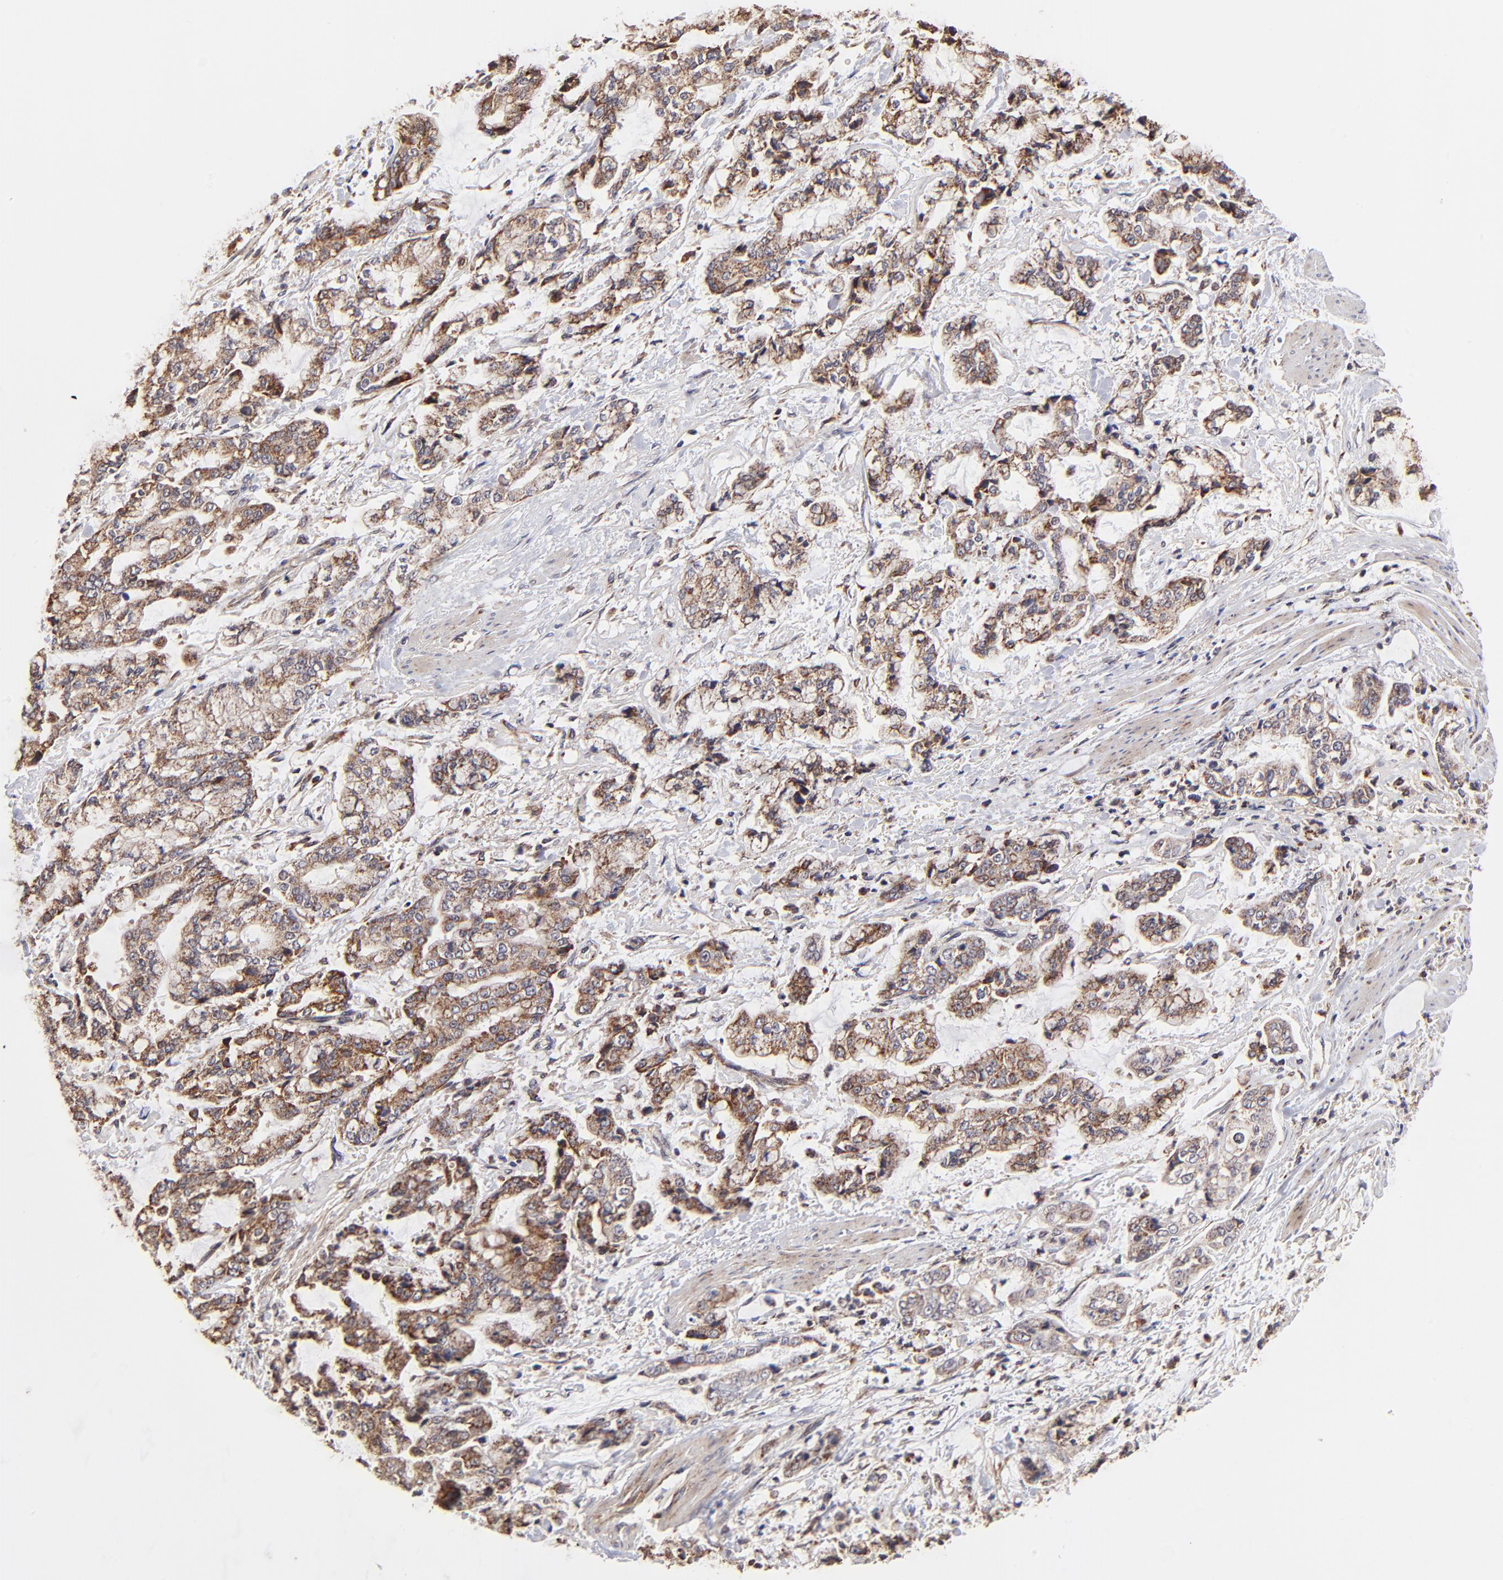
{"staining": {"intensity": "moderate", "quantity": ">75%", "location": "cytoplasmic/membranous"}, "tissue": "stomach cancer", "cell_type": "Tumor cells", "image_type": "cancer", "snomed": [{"axis": "morphology", "description": "Normal tissue, NOS"}, {"axis": "morphology", "description": "Adenocarcinoma, NOS"}, {"axis": "topography", "description": "Stomach, upper"}, {"axis": "topography", "description": "Stomach"}], "caption": "Stomach cancer tissue demonstrates moderate cytoplasmic/membranous positivity in about >75% of tumor cells The protein is stained brown, and the nuclei are stained in blue (DAB (3,3'-diaminobenzidine) IHC with brightfield microscopy, high magnification).", "gene": "MAP2K7", "patient": {"sex": "male", "age": 76}}